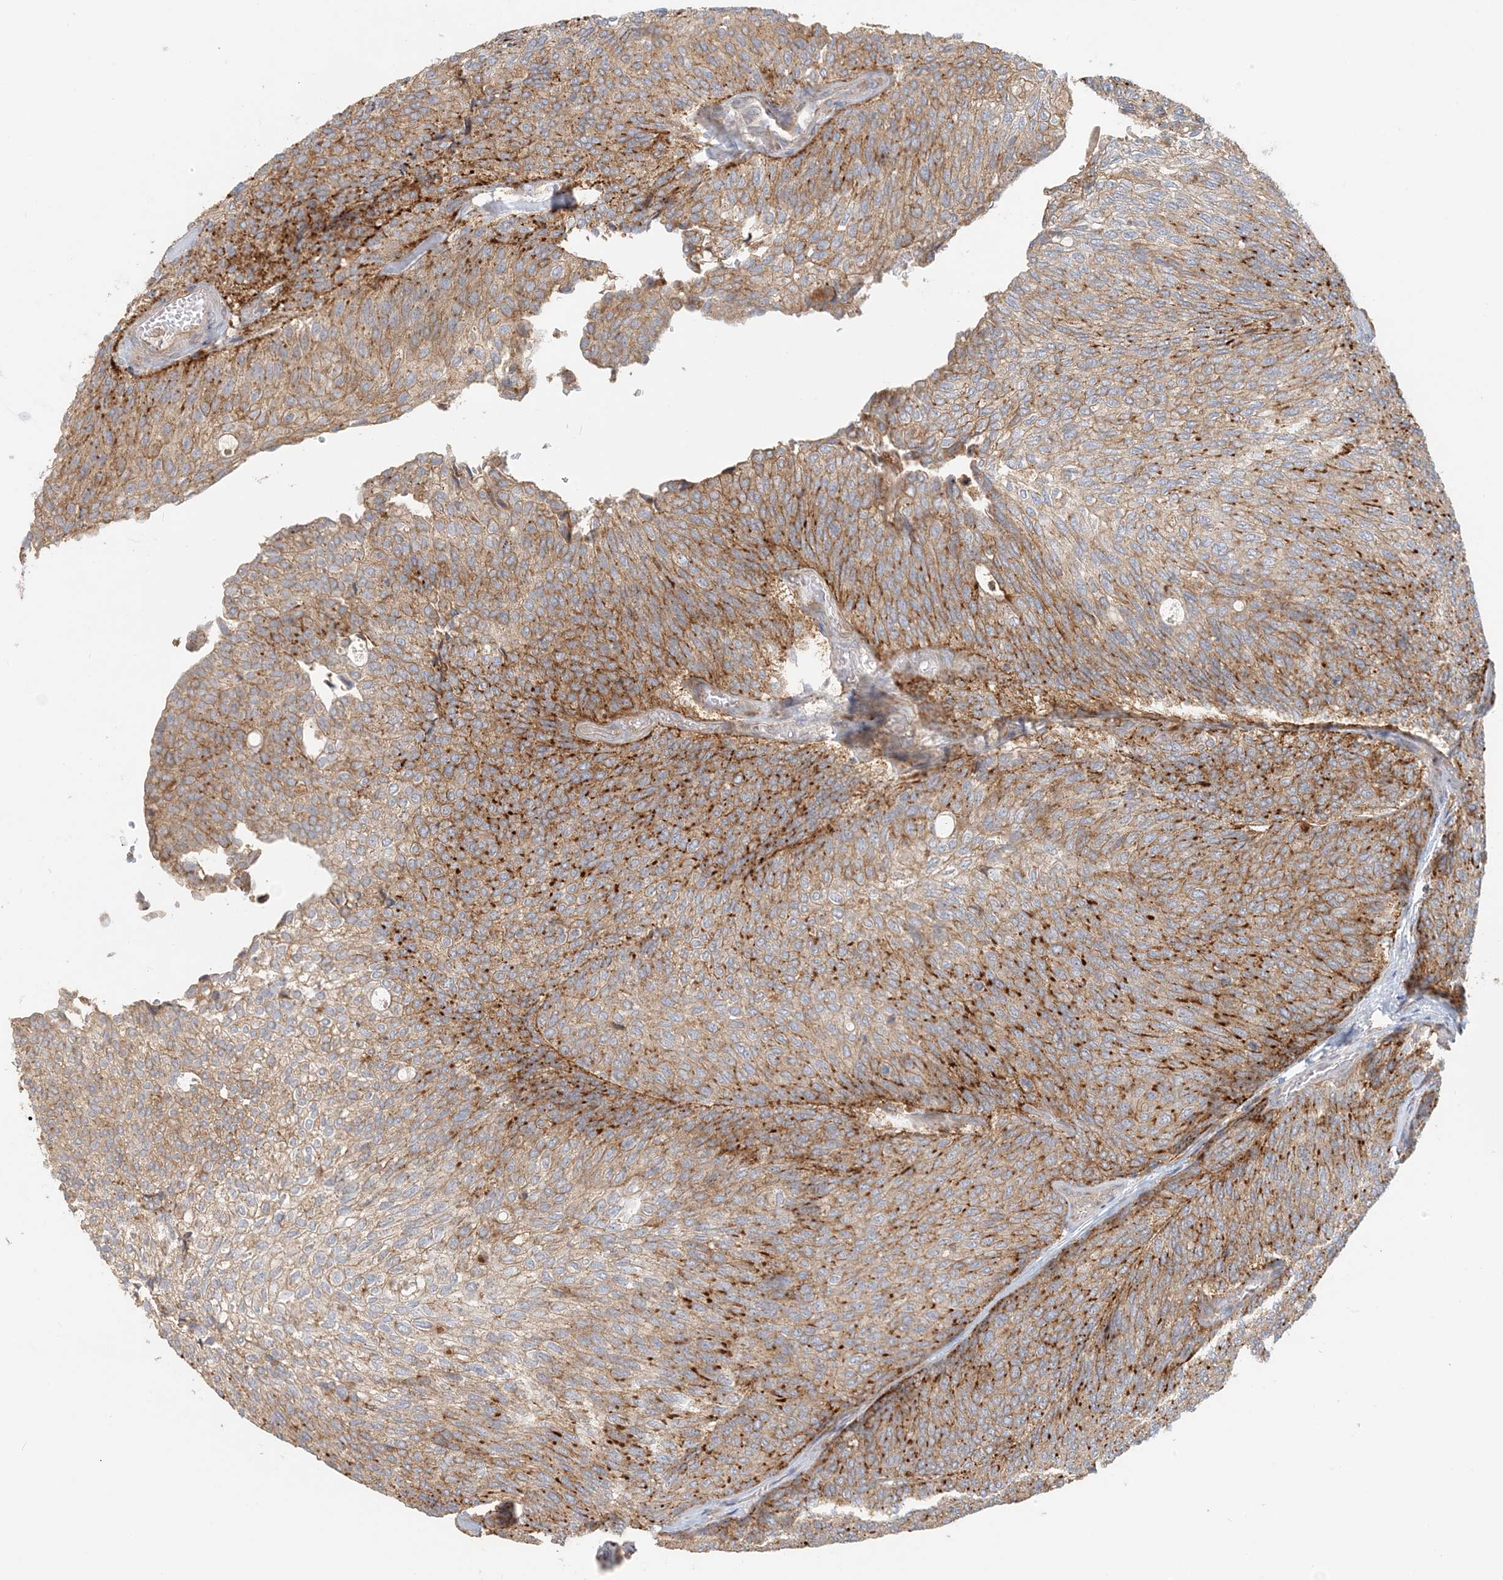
{"staining": {"intensity": "moderate", "quantity": ">75%", "location": "cytoplasmic/membranous"}, "tissue": "urothelial cancer", "cell_type": "Tumor cells", "image_type": "cancer", "snomed": [{"axis": "morphology", "description": "Urothelial carcinoma, Low grade"}, {"axis": "topography", "description": "Urinary bladder"}], "caption": "Moderate cytoplasmic/membranous positivity is identified in approximately >75% of tumor cells in urothelial cancer.", "gene": "SPPL2A", "patient": {"sex": "female", "age": 79}}